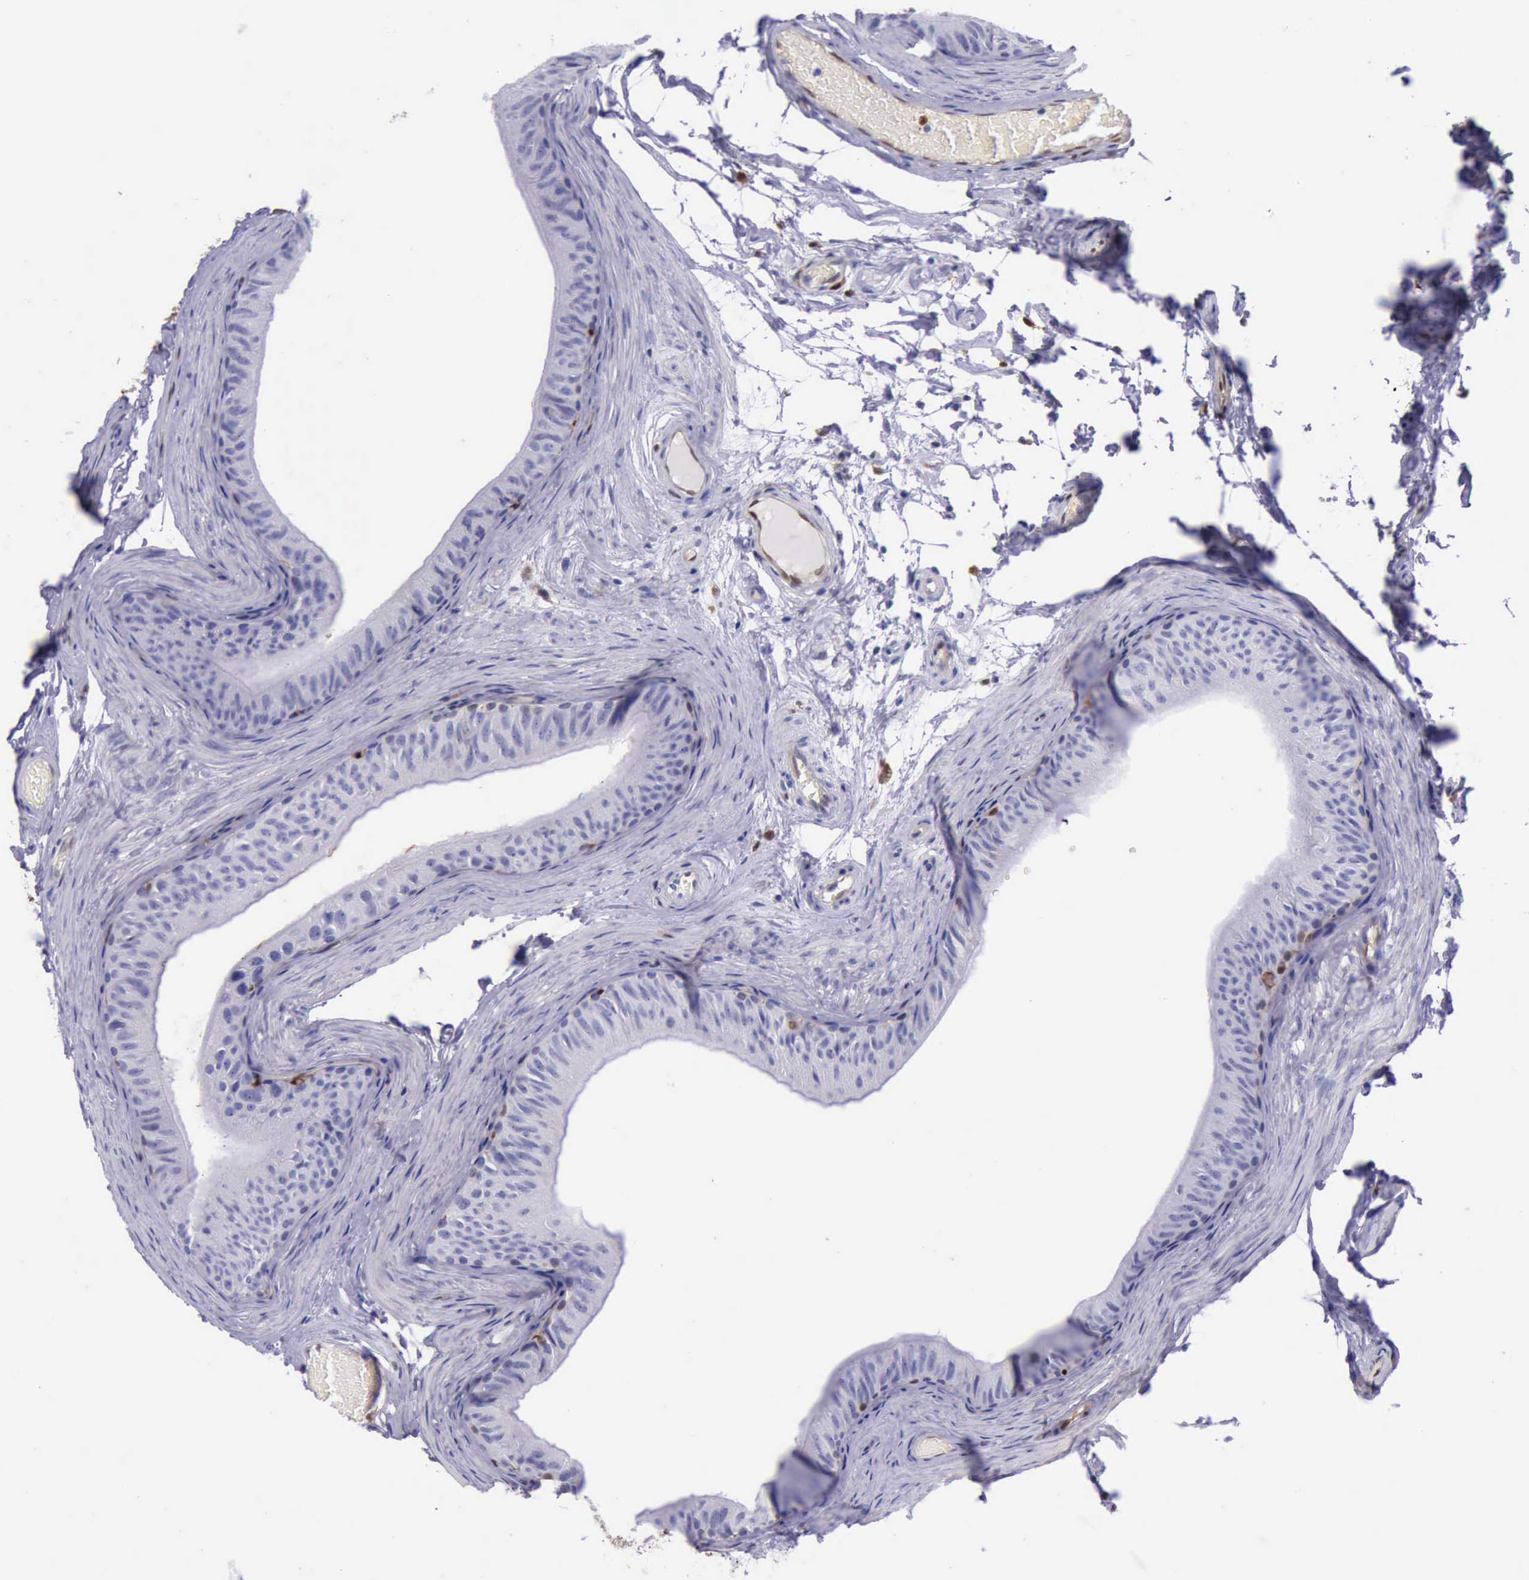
{"staining": {"intensity": "weak", "quantity": "<25%", "location": "cytoplasmic/membranous"}, "tissue": "epididymis", "cell_type": "Glandular cells", "image_type": "normal", "snomed": [{"axis": "morphology", "description": "Normal tissue, NOS"}, {"axis": "topography", "description": "Testis"}, {"axis": "topography", "description": "Epididymis"}], "caption": "A micrograph of human epididymis is negative for staining in glandular cells. (Brightfield microscopy of DAB (3,3'-diaminobenzidine) immunohistochemistry at high magnification).", "gene": "TYMP", "patient": {"sex": "male", "age": 36}}